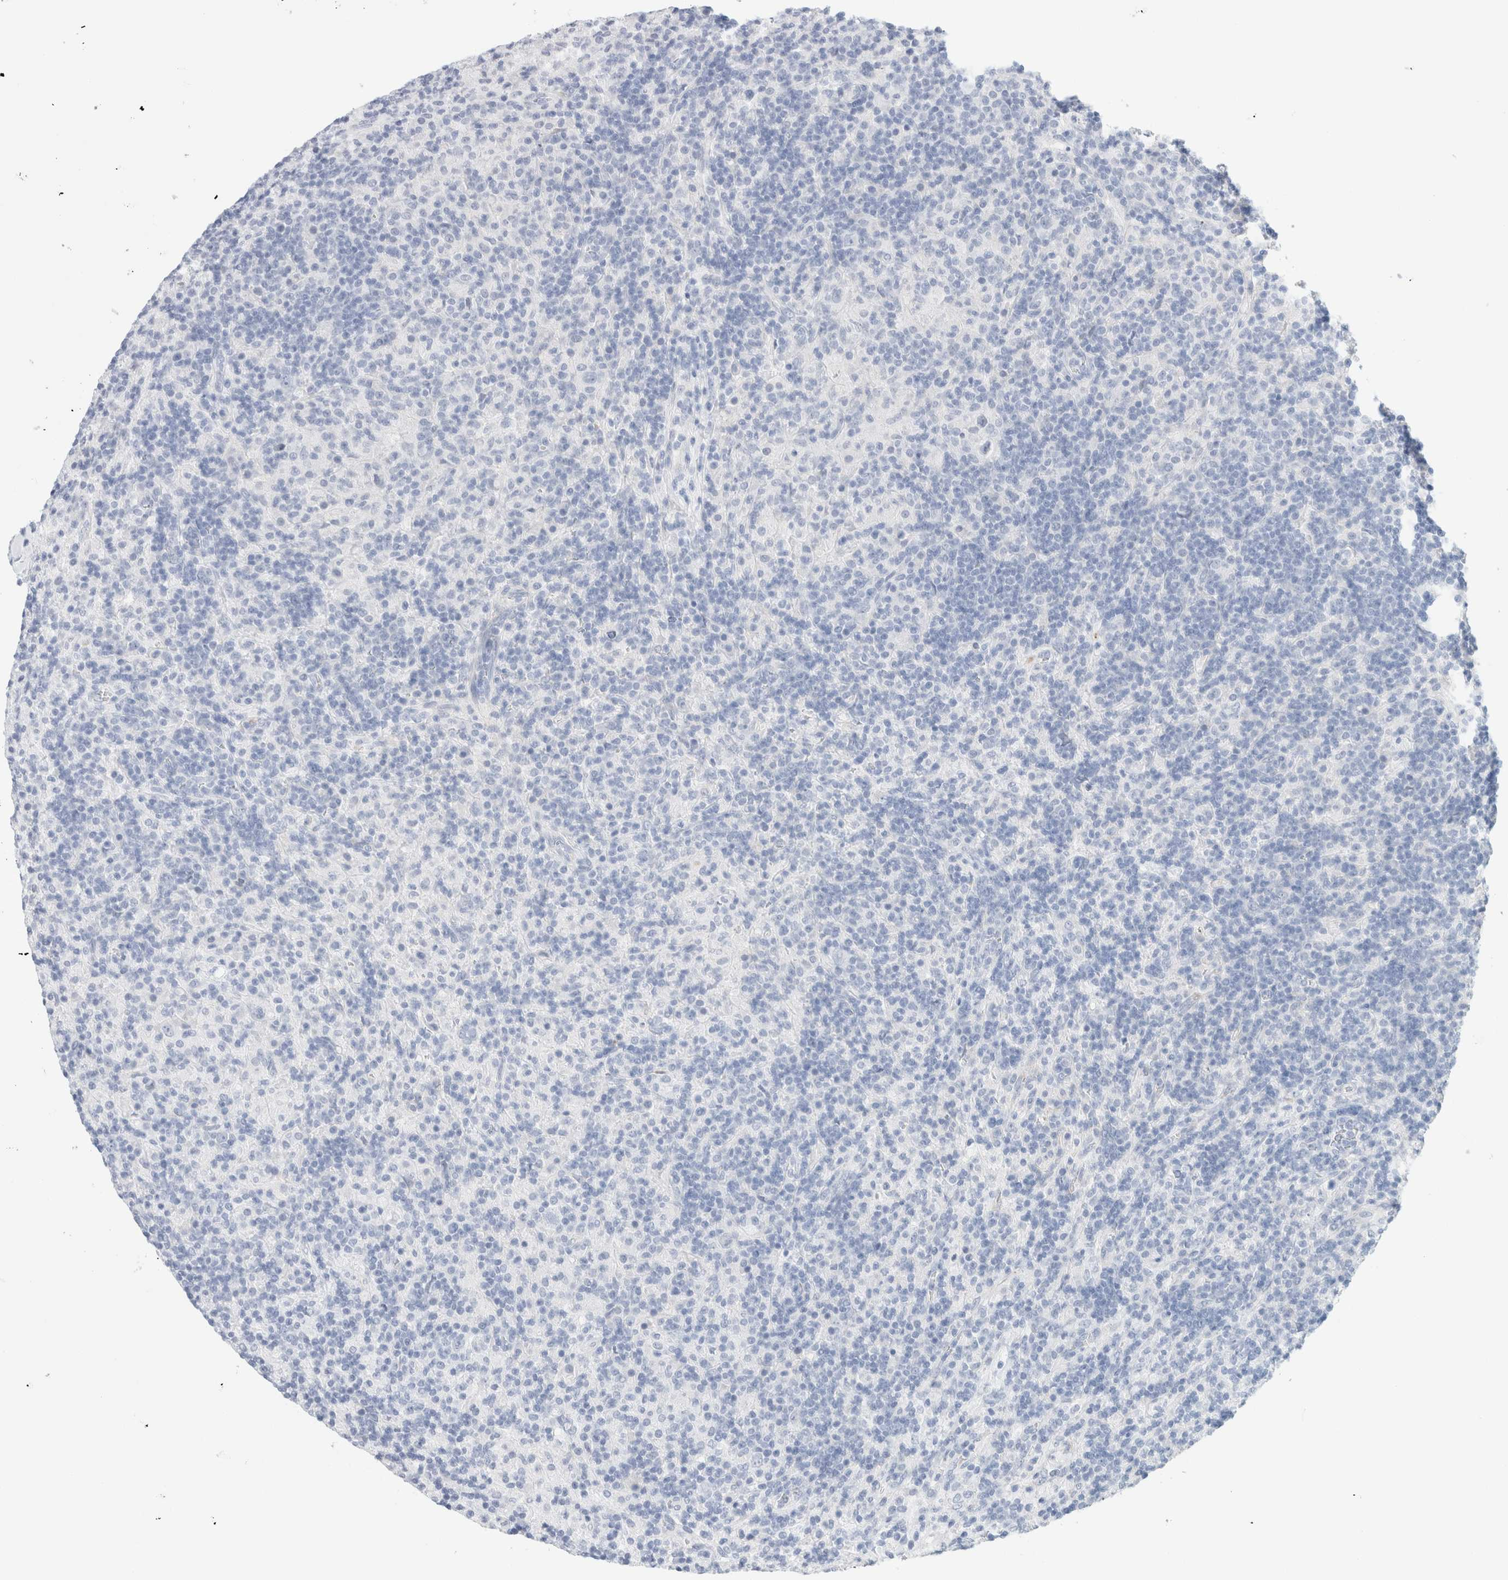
{"staining": {"intensity": "negative", "quantity": "none", "location": "none"}, "tissue": "lymphoma", "cell_type": "Tumor cells", "image_type": "cancer", "snomed": [{"axis": "morphology", "description": "Hodgkin's disease, NOS"}, {"axis": "topography", "description": "Lymph node"}], "caption": "Immunohistochemical staining of human lymphoma demonstrates no significant positivity in tumor cells.", "gene": "RTN4", "patient": {"sex": "male", "age": 70}}